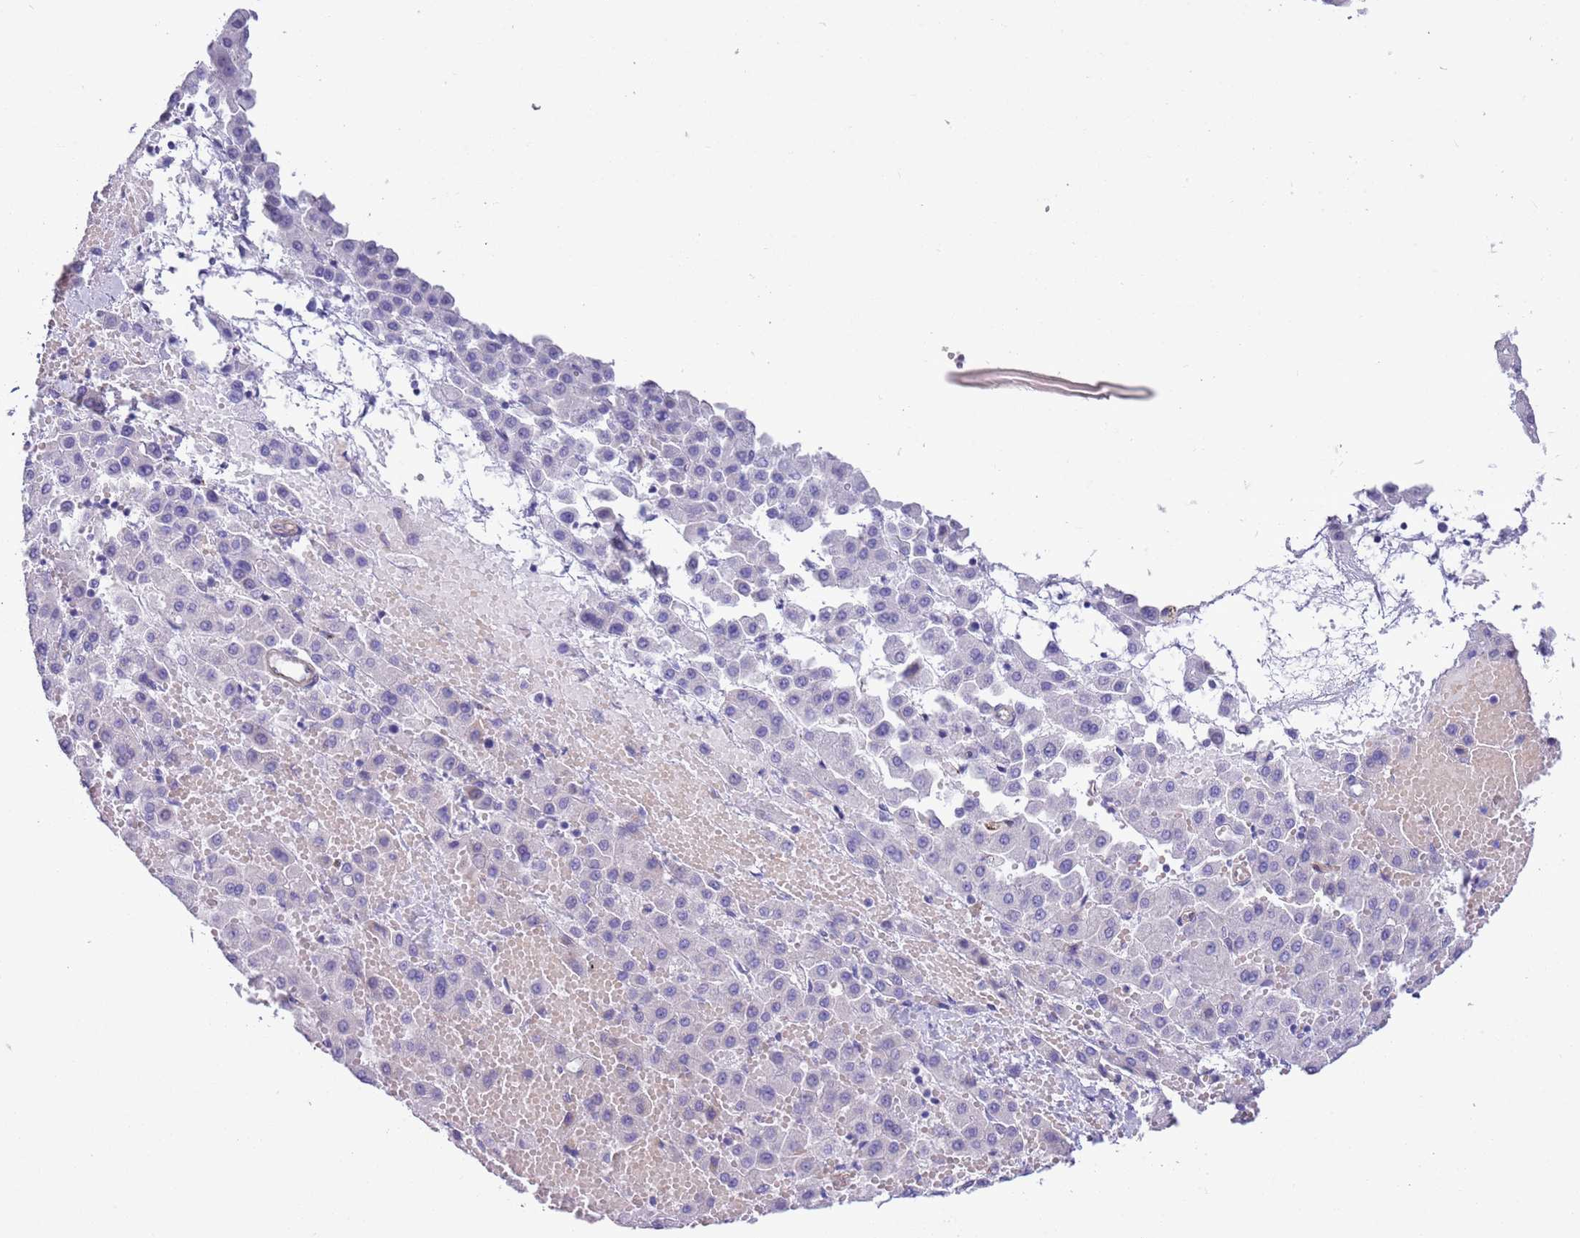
{"staining": {"intensity": "negative", "quantity": "none", "location": "none"}, "tissue": "liver cancer", "cell_type": "Tumor cells", "image_type": "cancer", "snomed": [{"axis": "morphology", "description": "Carcinoma, Hepatocellular, NOS"}, {"axis": "topography", "description": "Liver"}], "caption": "Liver cancer was stained to show a protein in brown. There is no significant staining in tumor cells.", "gene": "MRPL32", "patient": {"sex": "male", "age": 47}}